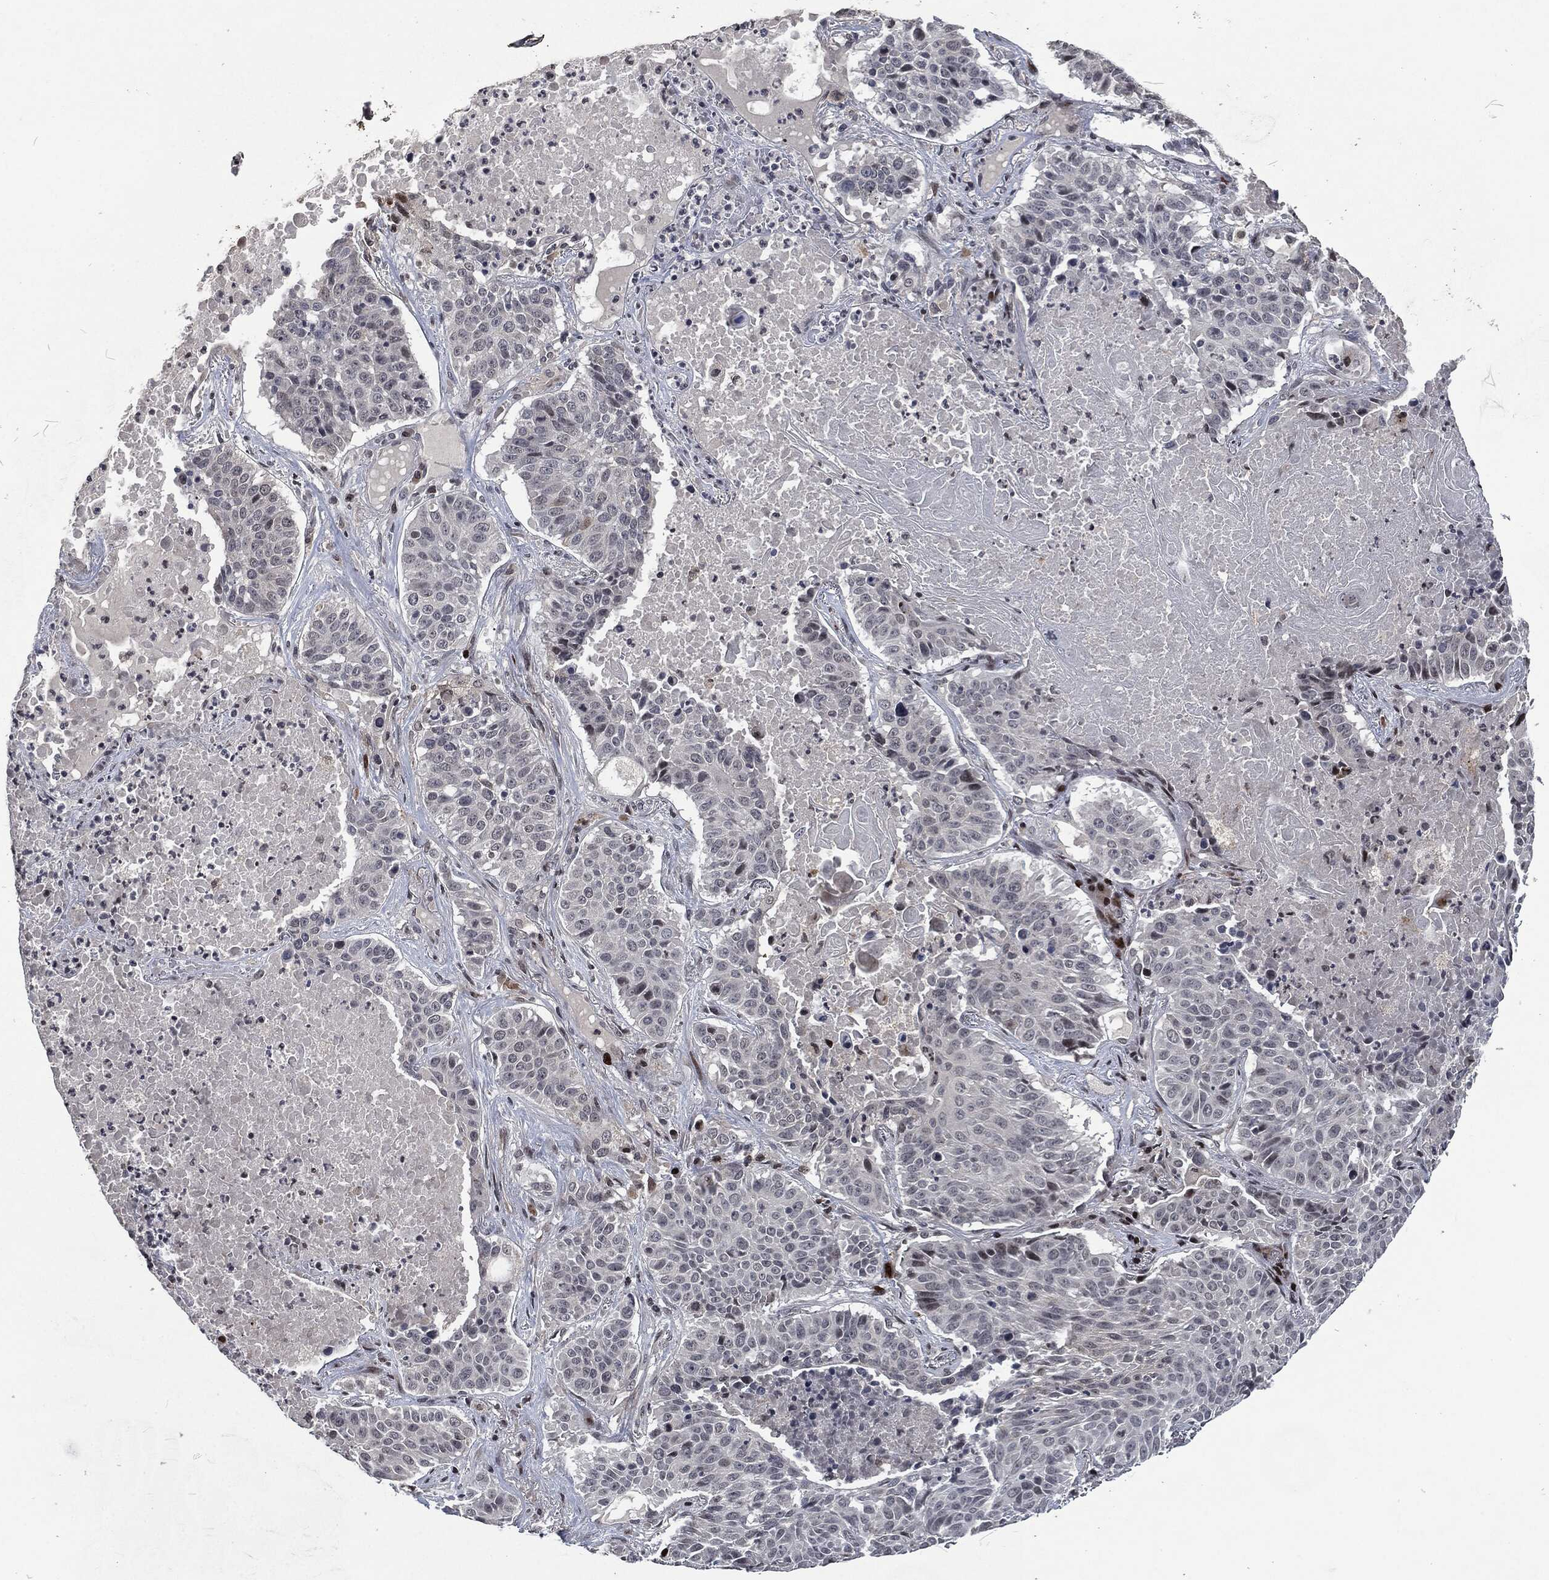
{"staining": {"intensity": "negative", "quantity": "none", "location": "none"}, "tissue": "lung cancer", "cell_type": "Tumor cells", "image_type": "cancer", "snomed": [{"axis": "morphology", "description": "Squamous cell carcinoma, NOS"}, {"axis": "topography", "description": "Lung"}], "caption": "Micrograph shows no protein expression in tumor cells of lung squamous cell carcinoma tissue.", "gene": "EGFR", "patient": {"sex": "male", "age": 64}}